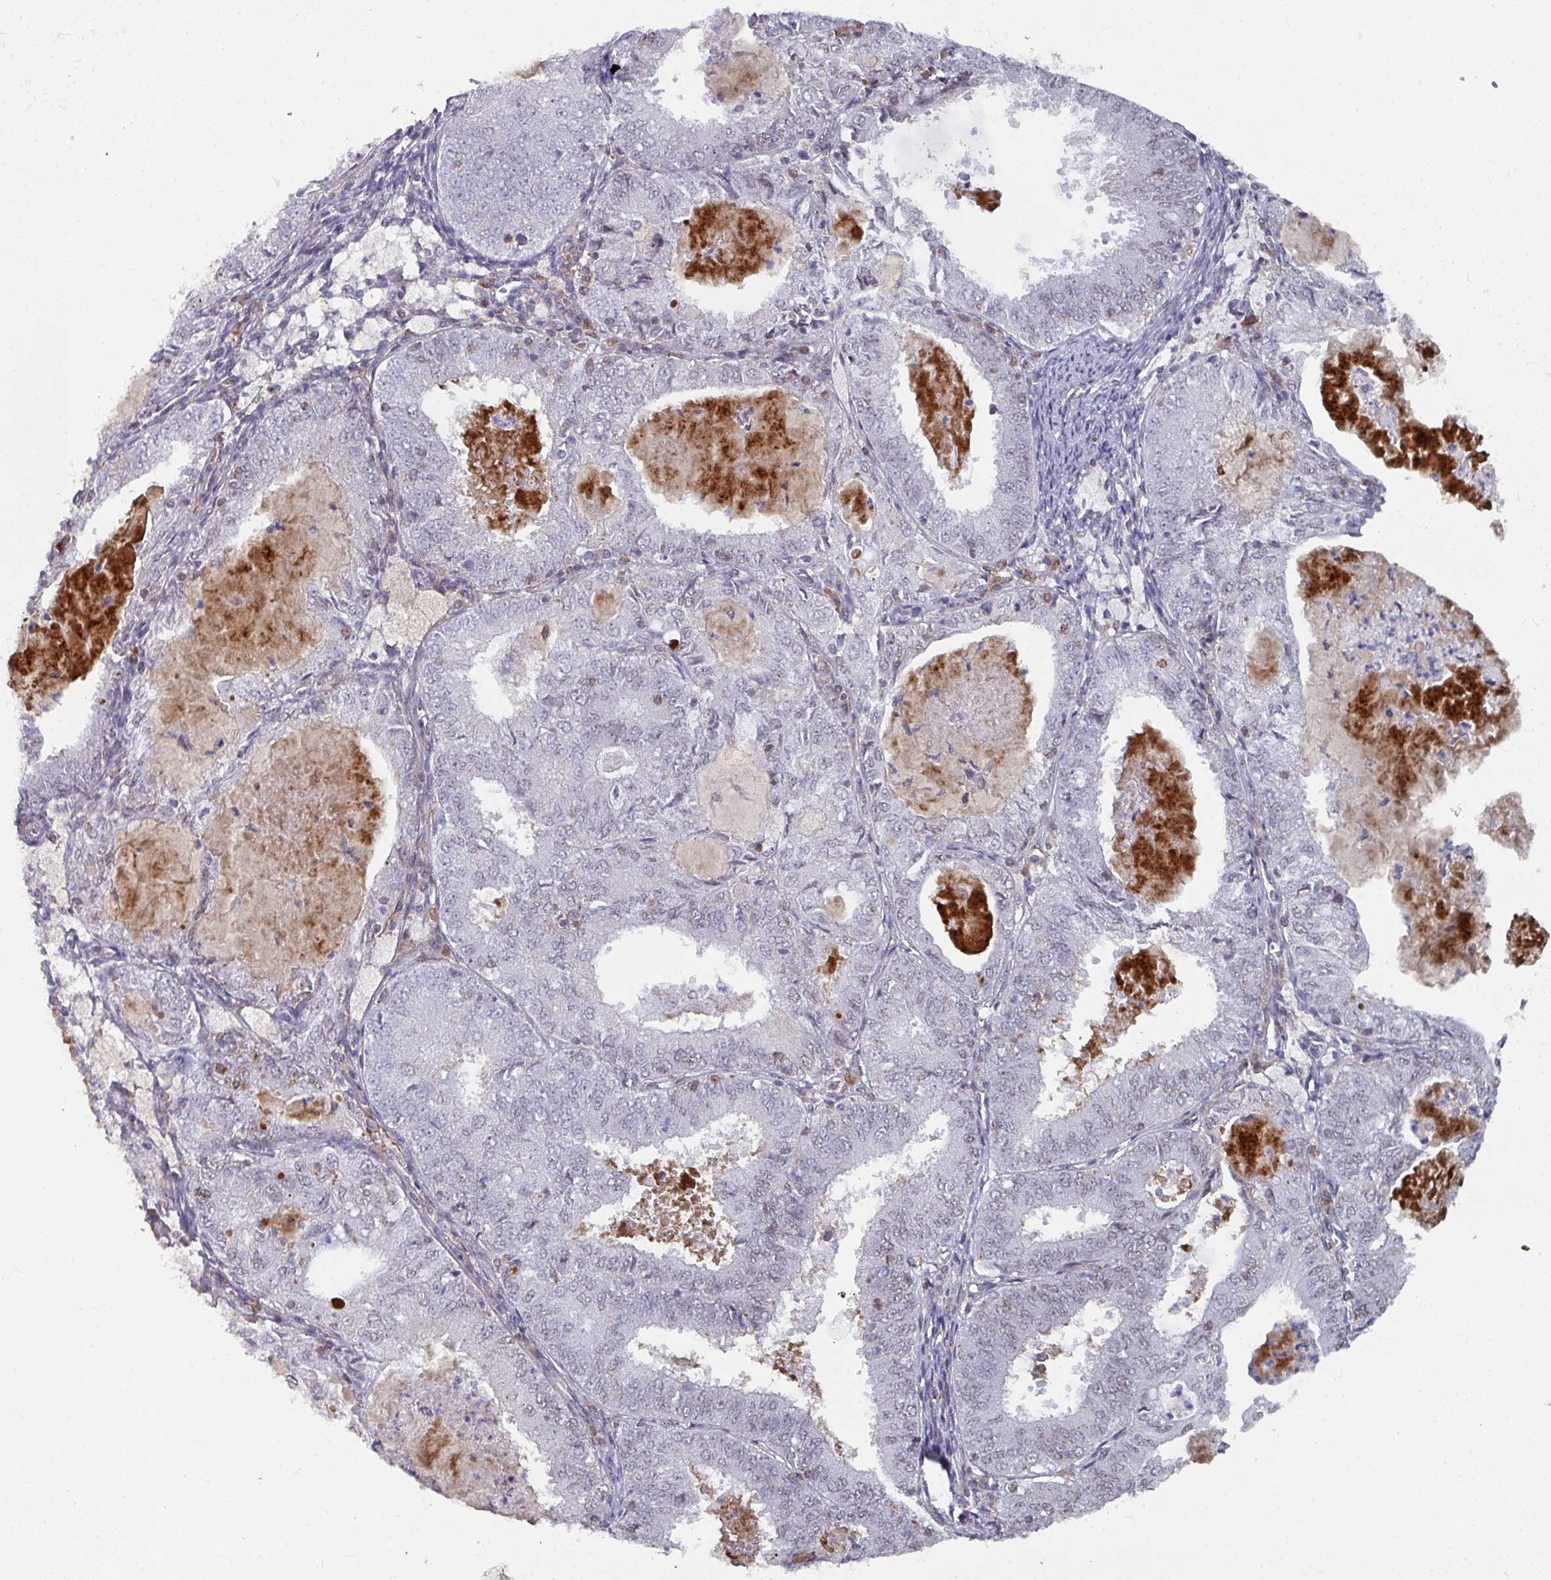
{"staining": {"intensity": "weak", "quantity": "<25%", "location": "nuclear"}, "tissue": "endometrial cancer", "cell_type": "Tumor cells", "image_type": "cancer", "snomed": [{"axis": "morphology", "description": "Adenocarcinoma, NOS"}, {"axis": "topography", "description": "Endometrium"}], "caption": "High magnification brightfield microscopy of endometrial cancer (adenocarcinoma) stained with DAB (brown) and counterstained with hematoxylin (blue): tumor cells show no significant expression.", "gene": "RASAL3", "patient": {"sex": "female", "age": 57}}